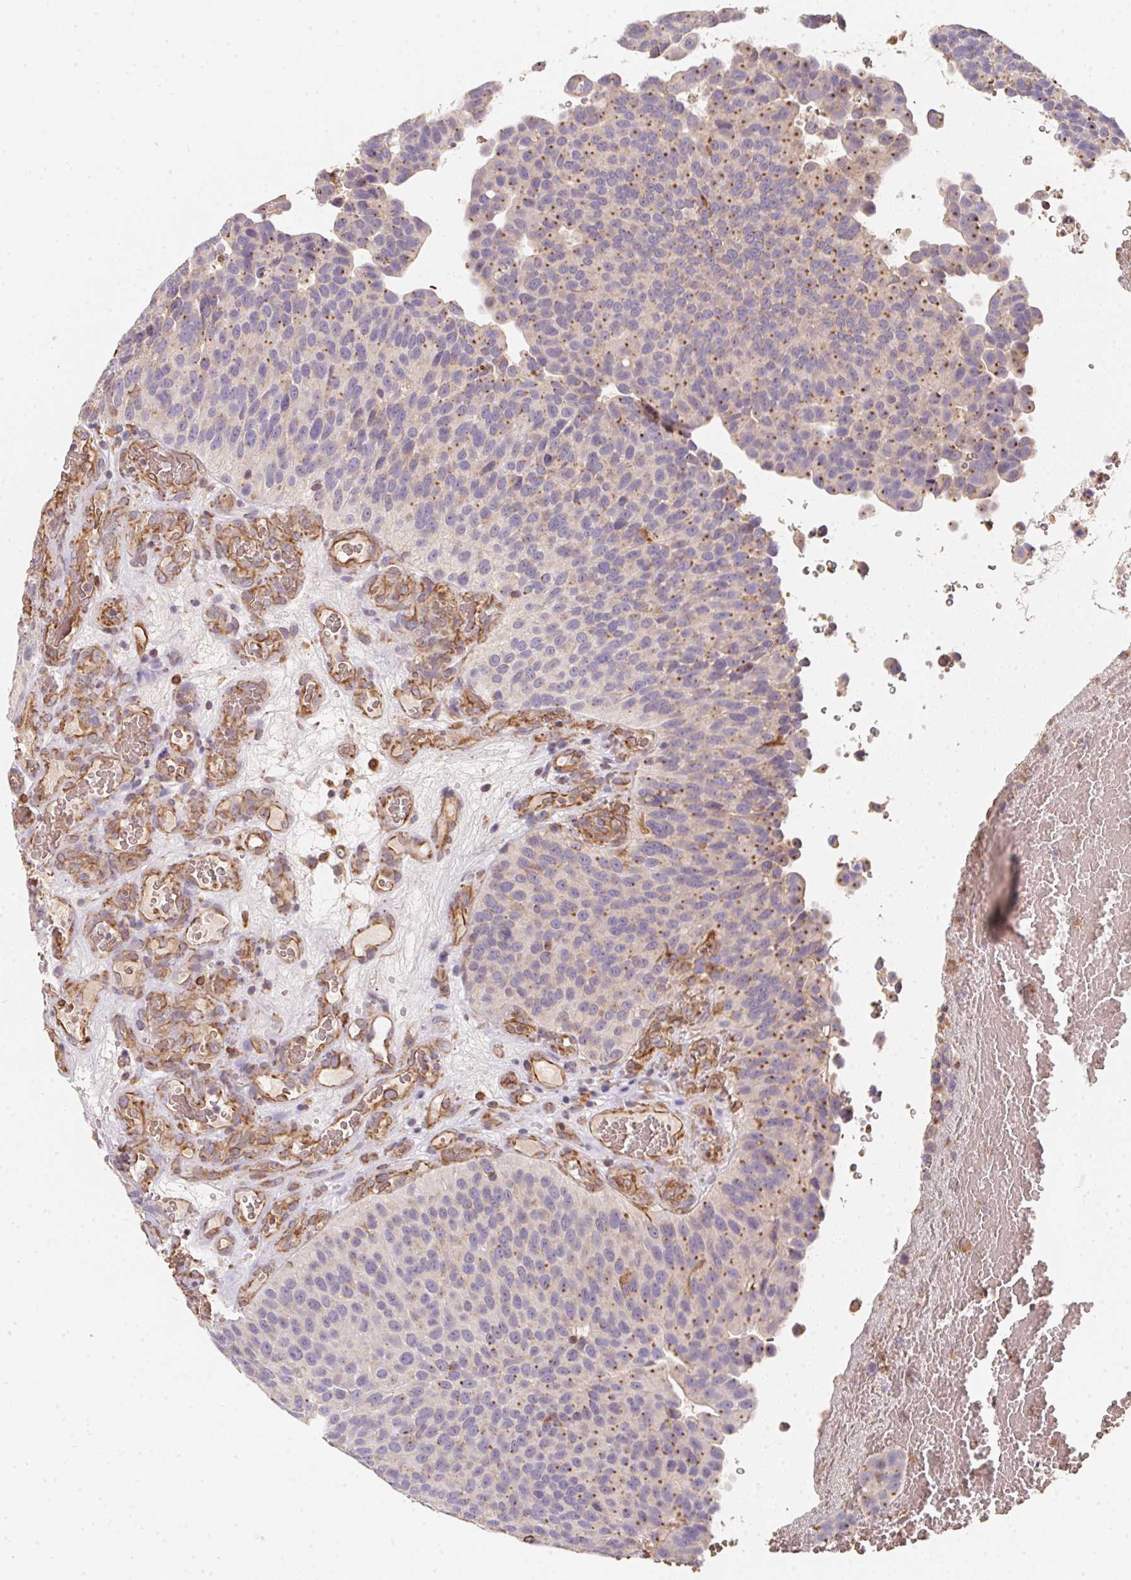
{"staining": {"intensity": "moderate", "quantity": "25%-75%", "location": "cytoplasmic/membranous"}, "tissue": "urothelial cancer", "cell_type": "Tumor cells", "image_type": "cancer", "snomed": [{"axis": "morphology", "description": "Urothelial carcinoma, Low grade"}, {"axis": "topography", "description": "Urinary bladder"}], "caption": "Protein staining displays moderate cytoplasmic/membranous expression in about 25%-75% of tumor cells in urothelial cancer.", "gene": "TBKBP1", "patient": {"sex": "male", "age": 76}}